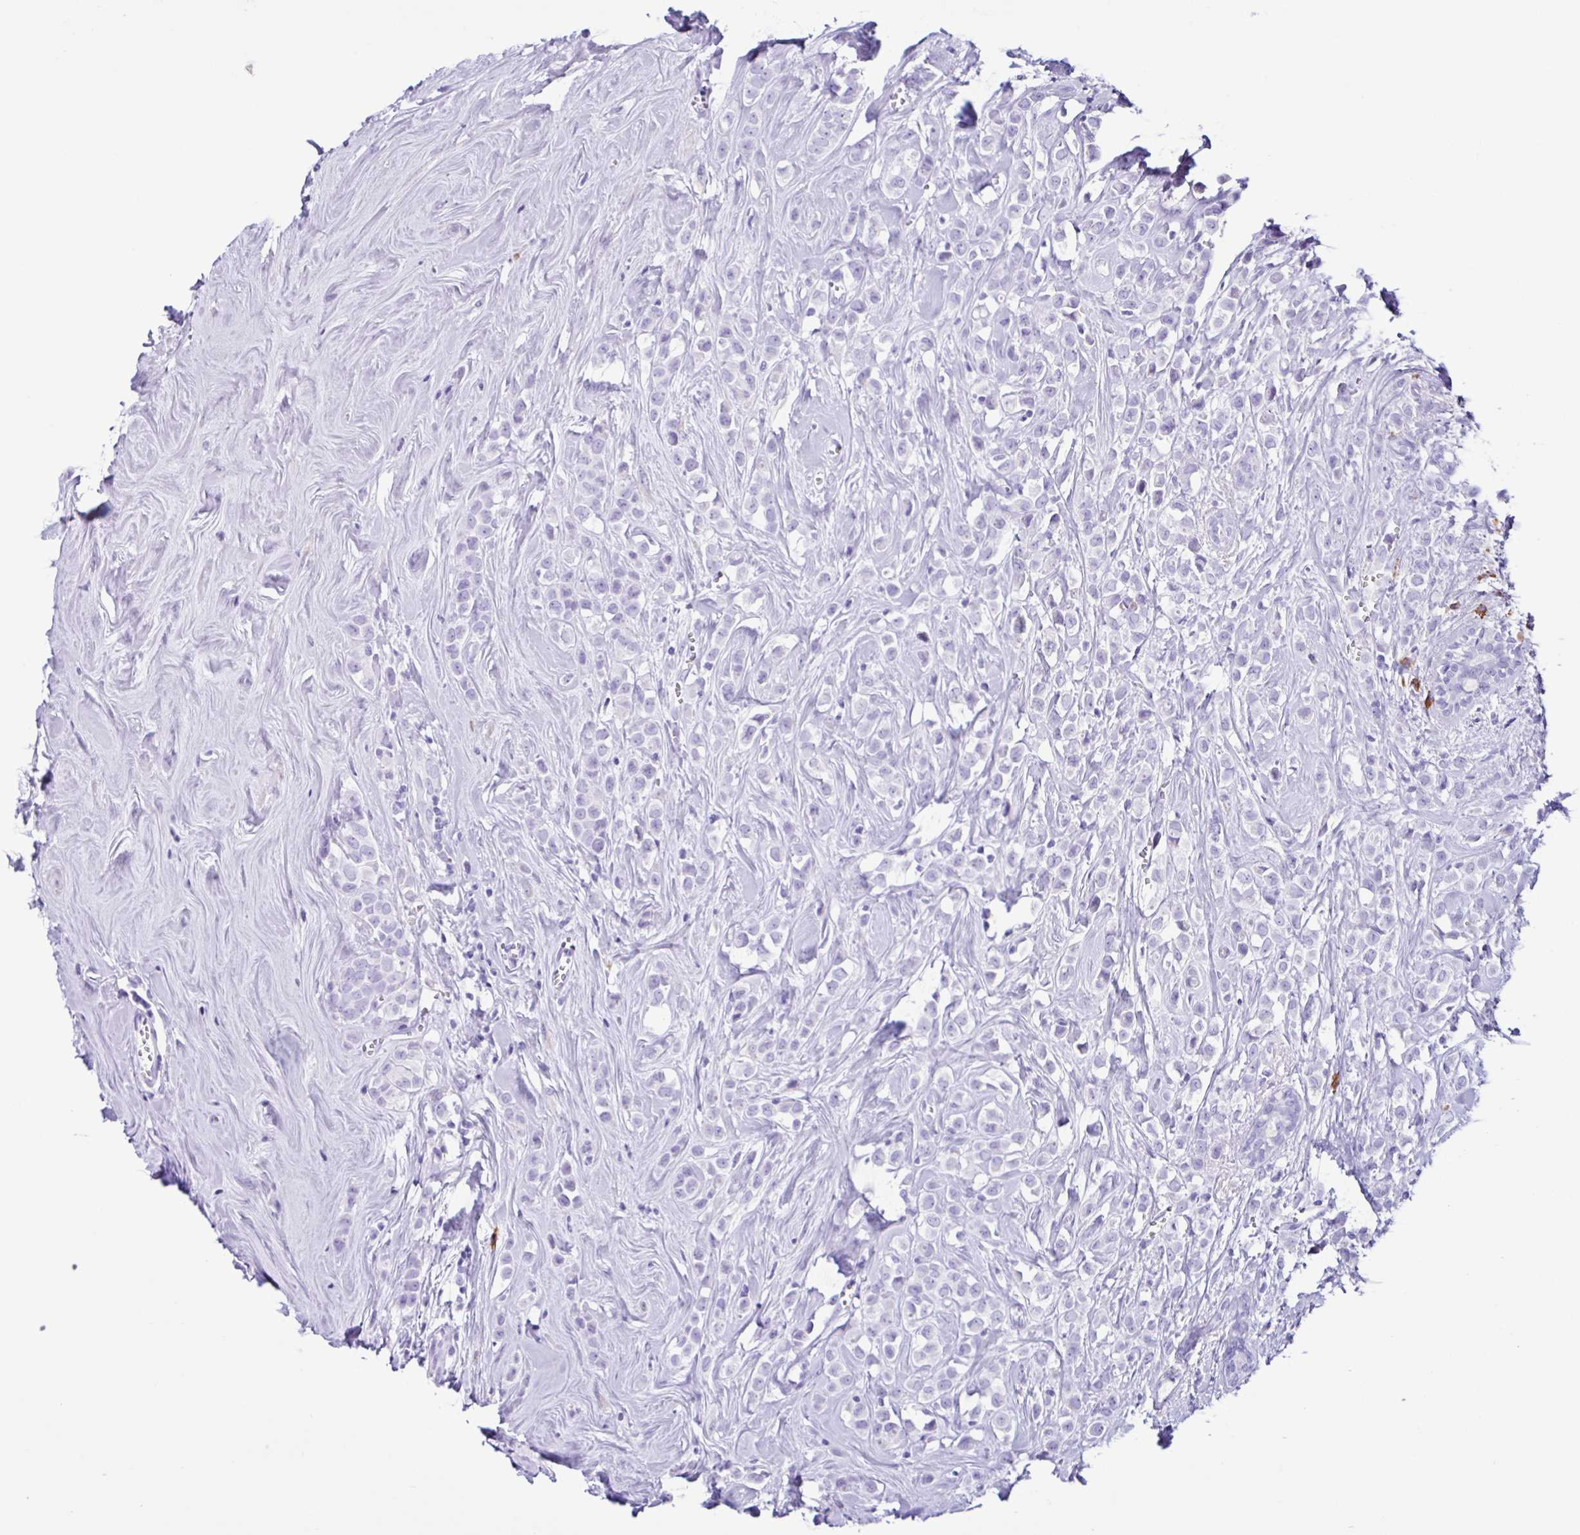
{"staining": {"intensity": "negative", "quantity": "none", "location": "none"}, "tissue": "breast cancer", "cell_type": "Tumor cells", "image_type": "cancer", "snomed": [{"axis": "morphology", "description": "Duct carcinoma"}, {"axis": "topography", "description": "Breast"}], "caption": "Protein analysis of breast cancer (intraductal carcinoma) demonstrates no significant staining in tumor cells.", "gene": "PIGF", "patient": {"sex": "female", "age": 80}}